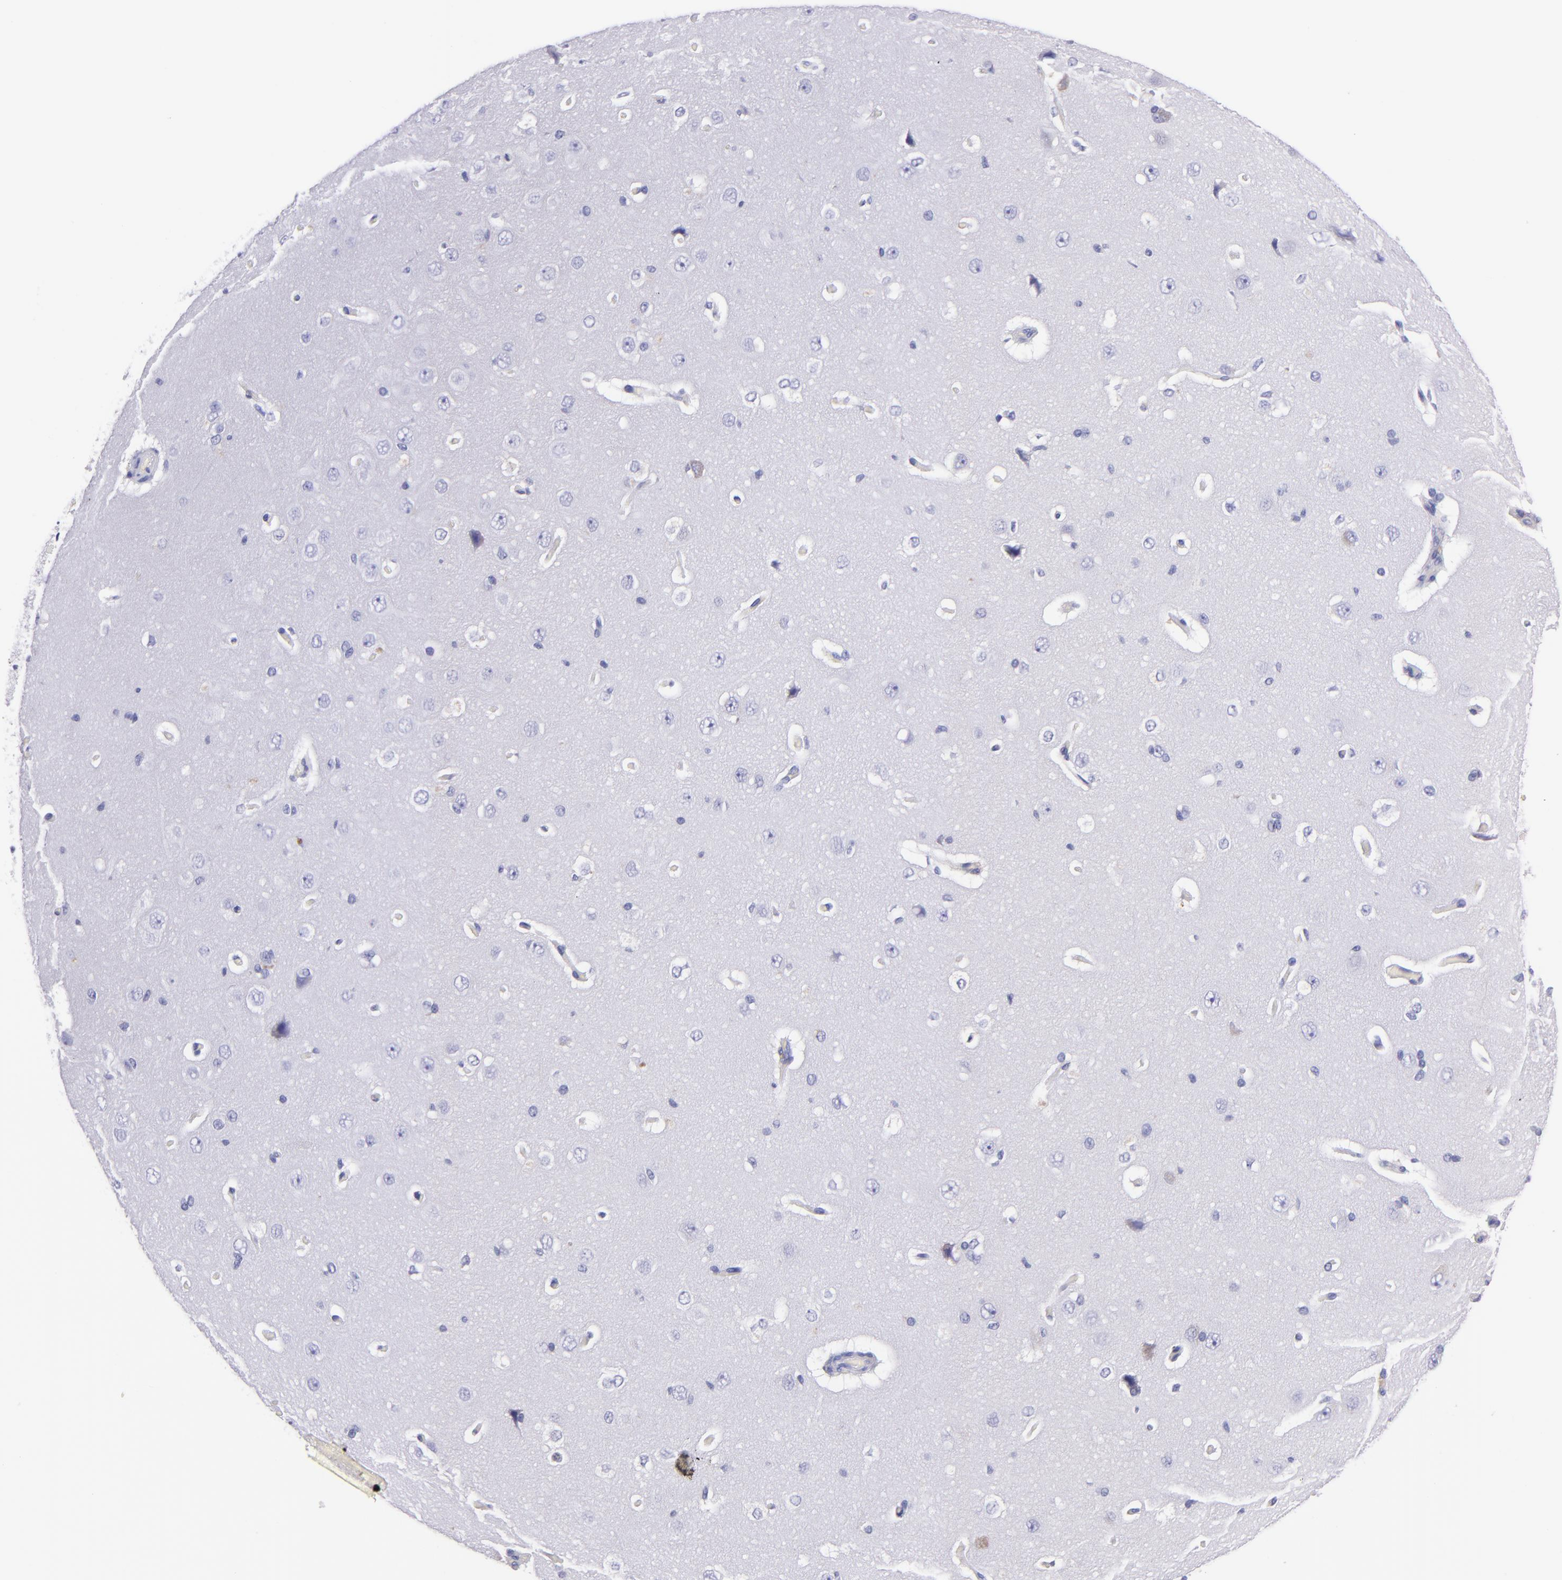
{"staining": {"intensity": "negative", "quantity": "none", "location": "none"}, "tissue": "cerebral cortex", "cell_type": "Endothelial cells", "image_type": "normal", "snomed": [{"axis": "morphology", "description": "Normal tissue, NOS"}, {"axis": "topography", "description": "Cerebral cortex"}], "caption": "Immunohistochemistry (IHC) of benign human cerebral cortex exhibits no staining in endothelial cells. (DAB (3,3'-diaminobenzidine) IHC visualized using brightfield microscopy, high magnification).", "gene": "SPN", "patient": {"sex": "female", "age": 45}}